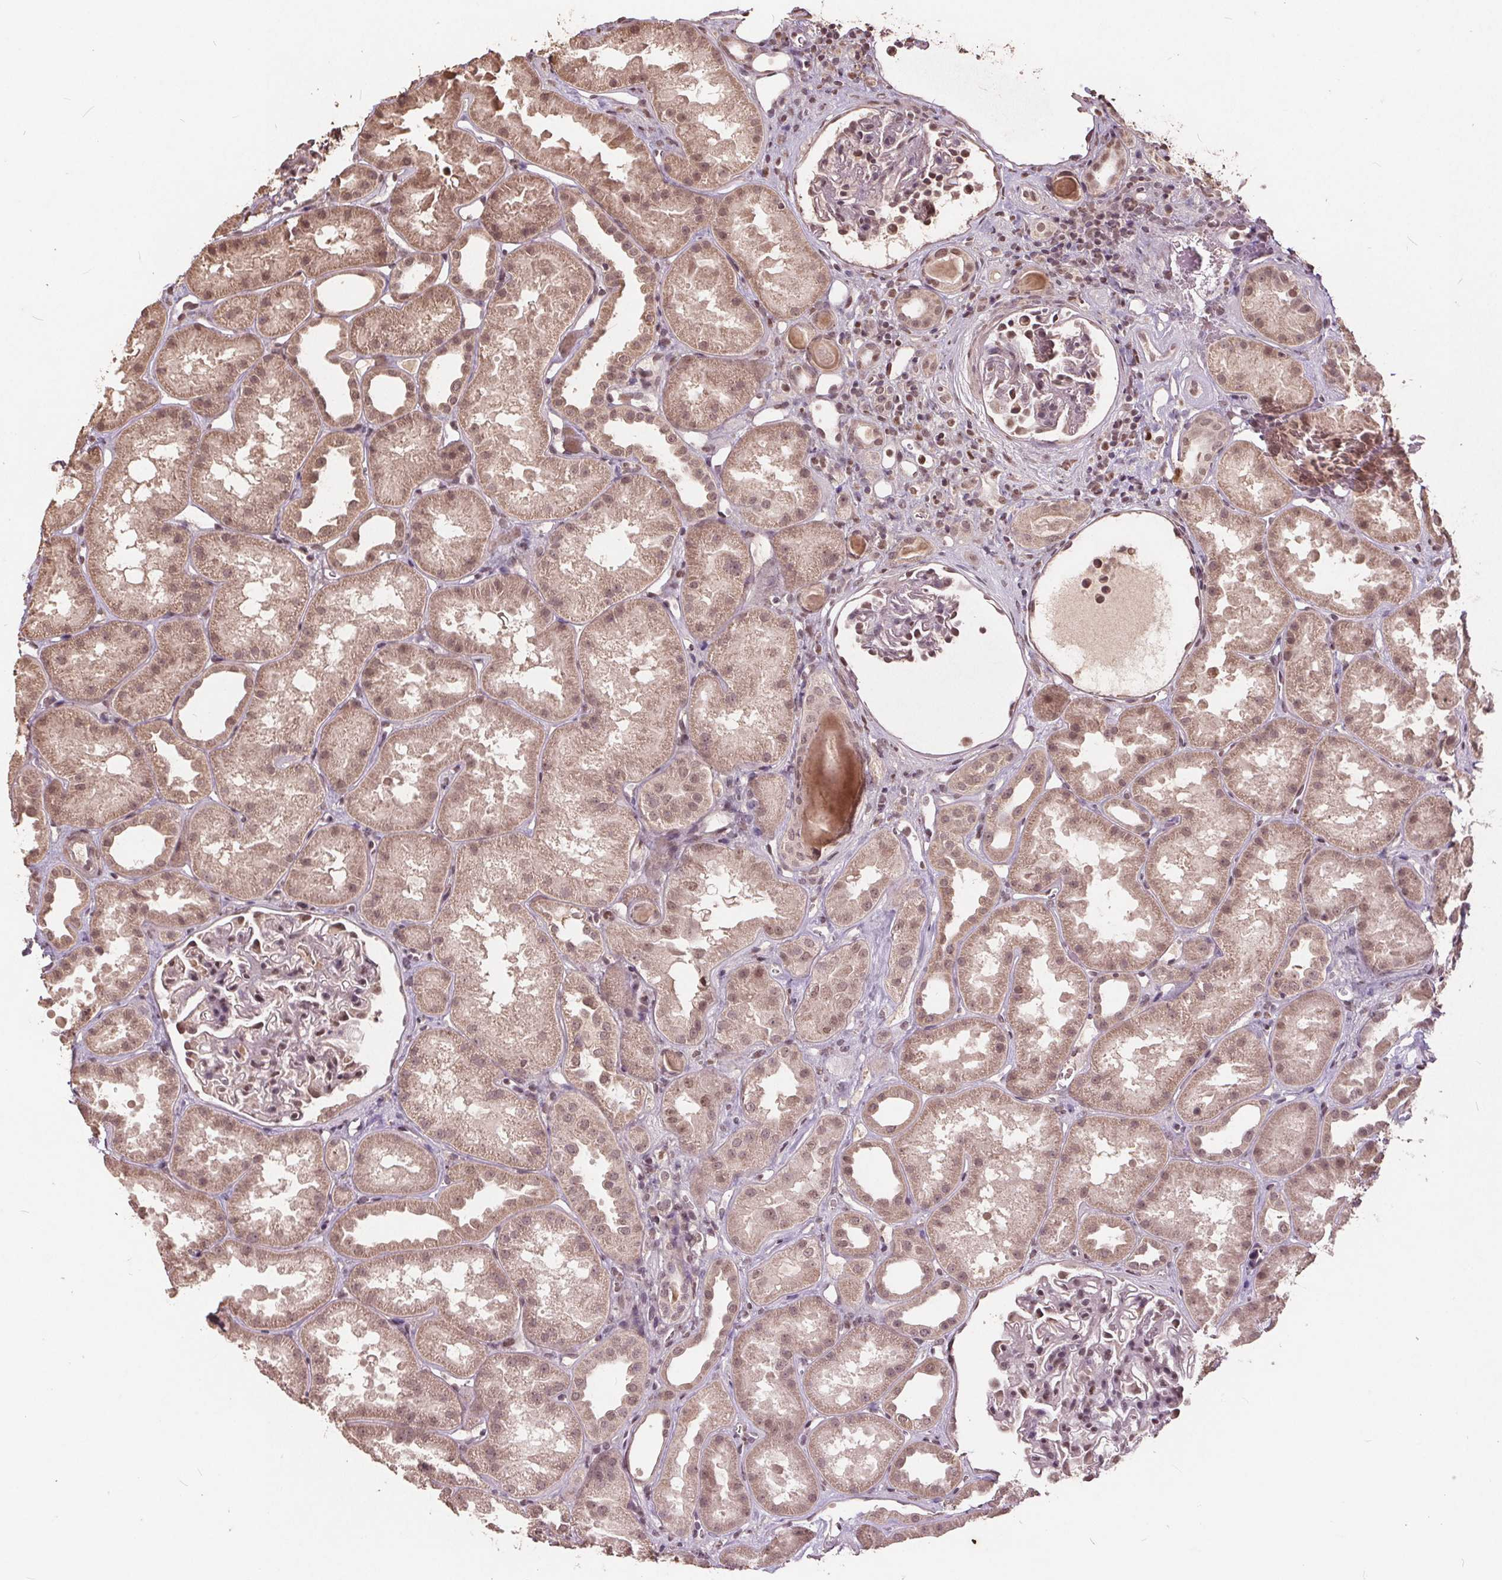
{"staining": {"intensity": "moderate", "quantity": "<25%", "location": "nuclear"}, "tissue": "kidney", "cell_type": "Cells in glomeruli", "image_type": "normal", "snomed": [{"axis": "morphology", "description": "Normal tissue, NOS"}, {"axis": "topography", "description": "Kidney"}], "caption": "Approximately <25% of cells in glomeruli in benign human kidney display moderate nuclear protein expression as visualized by brown immunohistochemical staining.", "gene": "DNMT3B", "patient": {"sex": "male", "age": 61}}